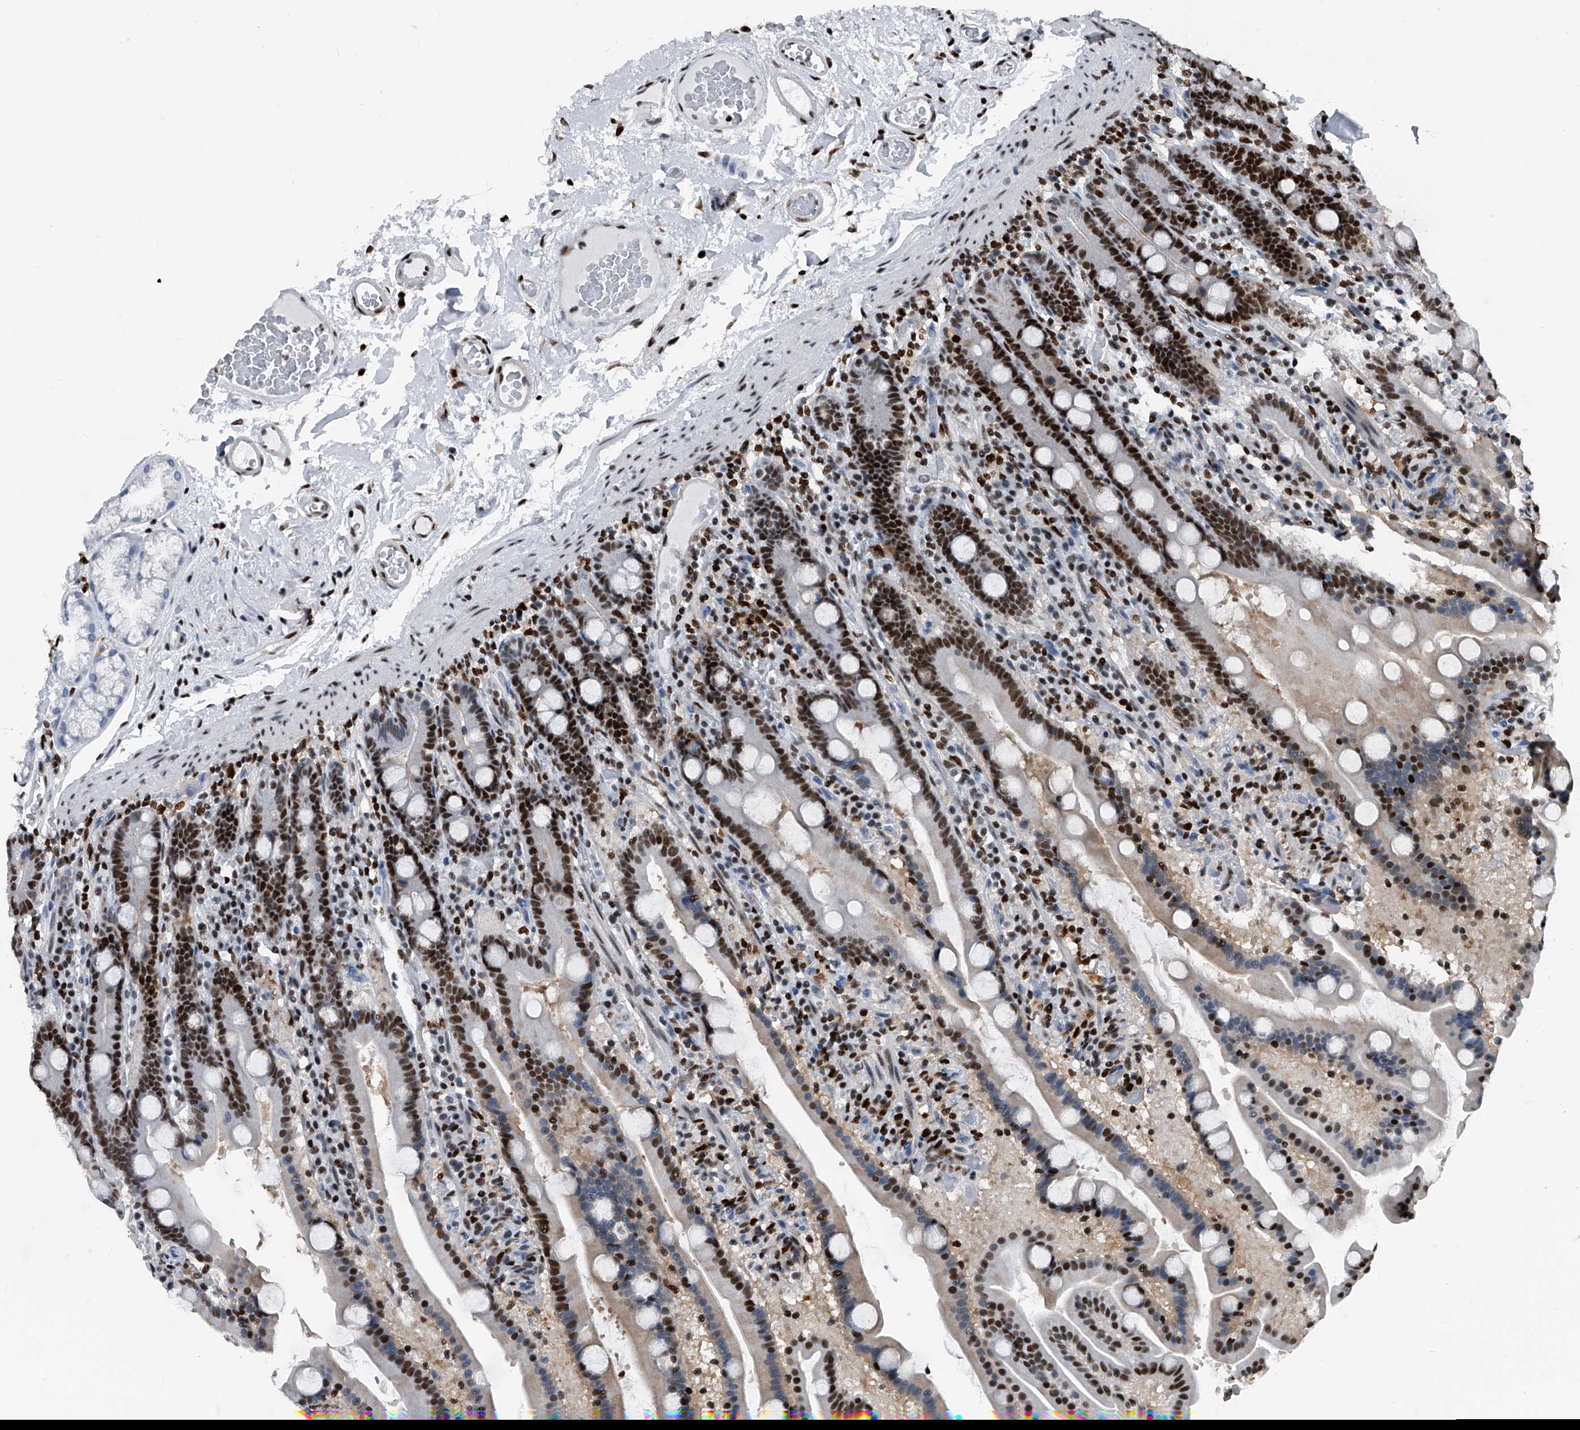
{"staining": {"intensity": "moderate", "quantity": "25%-75%", "location": "nuclear"}, "tissue": "duodenum", "cell_type": "Glandular cells", "image_type": "normal", "snomed": [{"axis": "morphology", "description": "Normal tissue, NOS"}, {"axis": "topography", "description": "Duodenum"}], "caption": "Duodenum stained for a protein exhibits moderate nuclear positivity in glandular cells. (Stains: DAB in brown, nuclei in blue, Microscopy: brightfield microscopy at high magnification).", "gene": "FKBP5", "patient": {"sex": "male", "age": 55}}